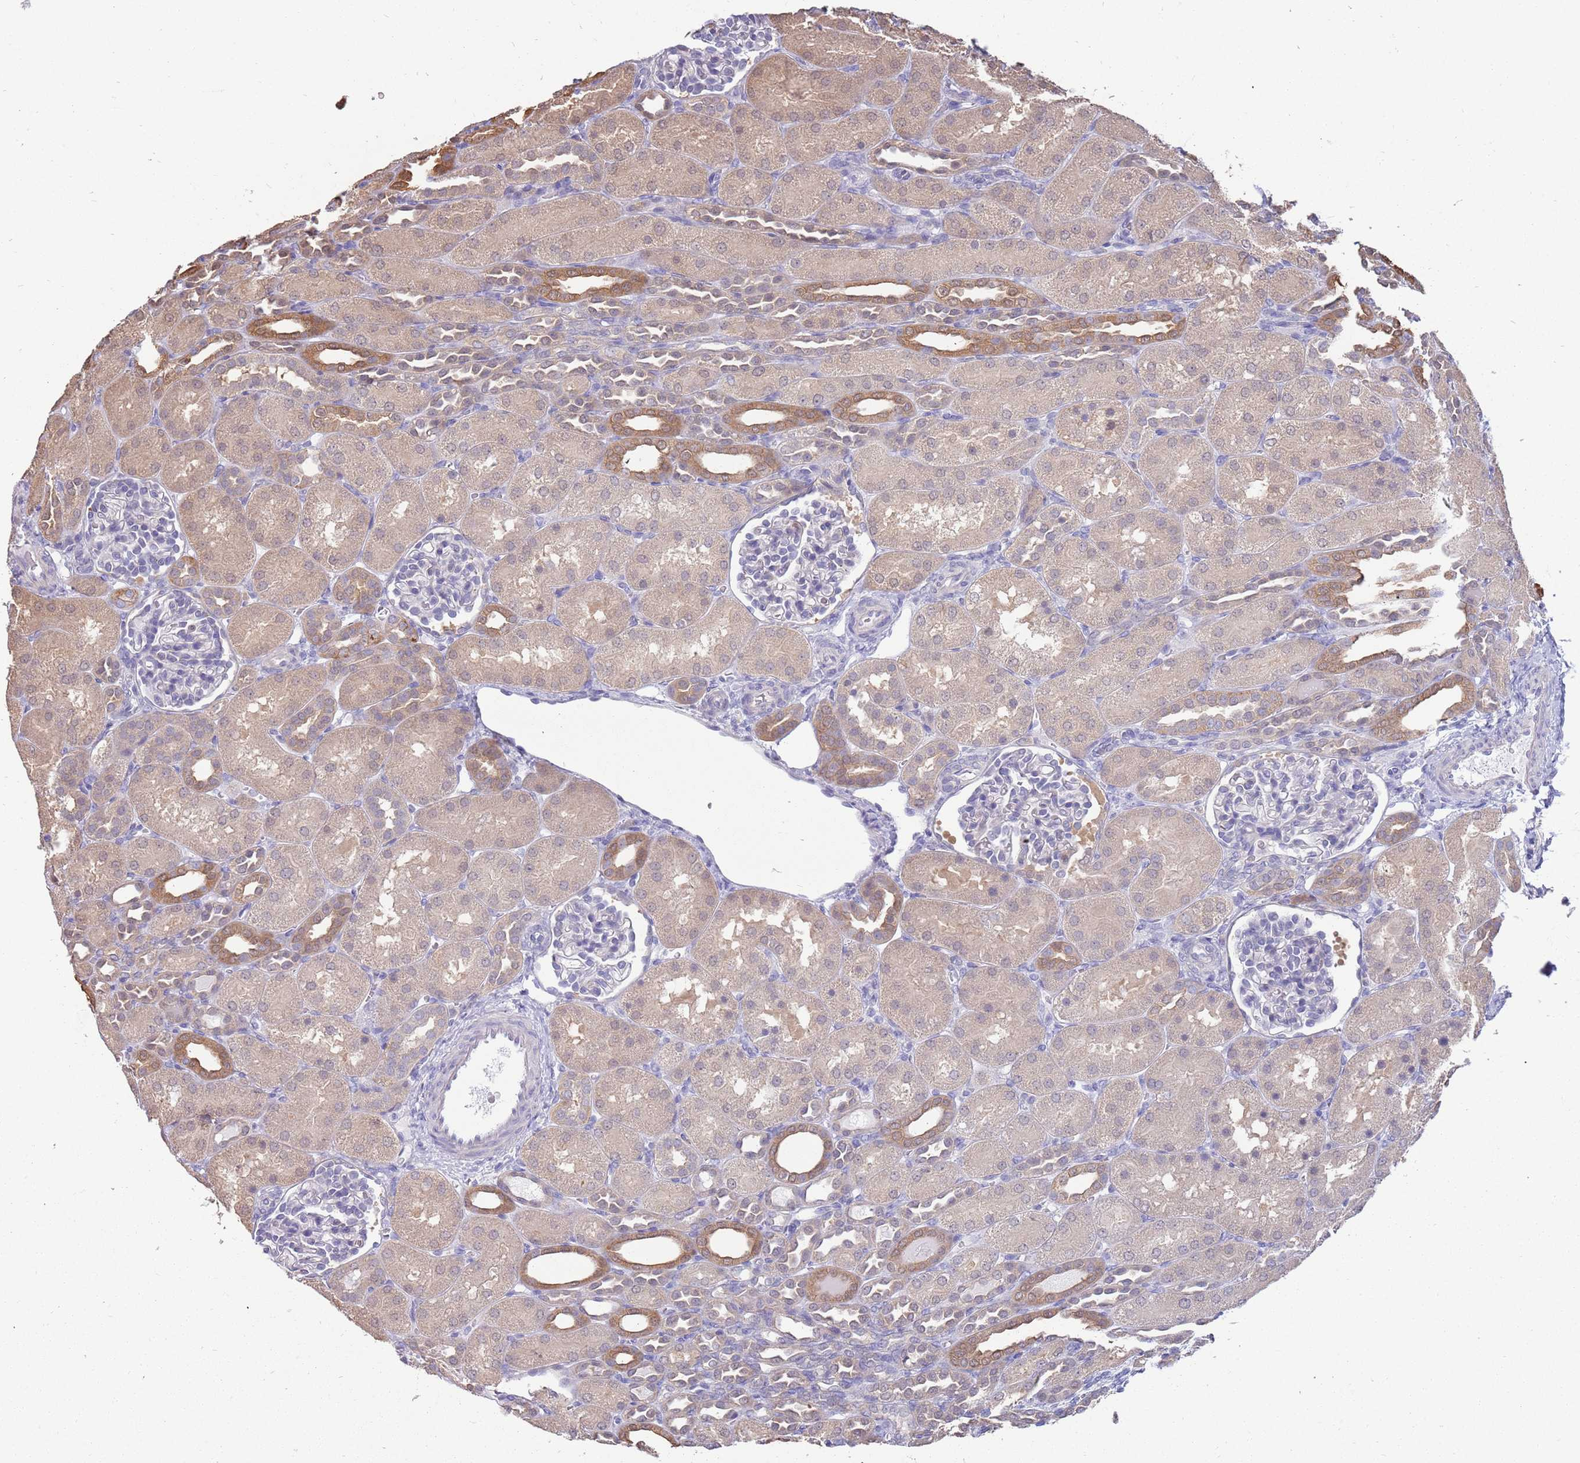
{"staining": {"intensity": "negative", "quantity": "none", "location": "none"}, "tissue": "kidney", "cell_type": "Cells in glomeruli", "image_type": "normal", "snomed": [{"axis": "morphology", "description": "Normal tissue, NOS"}, {"axis": "topography", "description": "Kidney"}], "caption": "Immunohistochemistry (IHC) of unremarkable human kidney shows no expression in cells in glomeruli.", "gene": "AP5S1", "patient": {"sex": "male", "age": 1}}